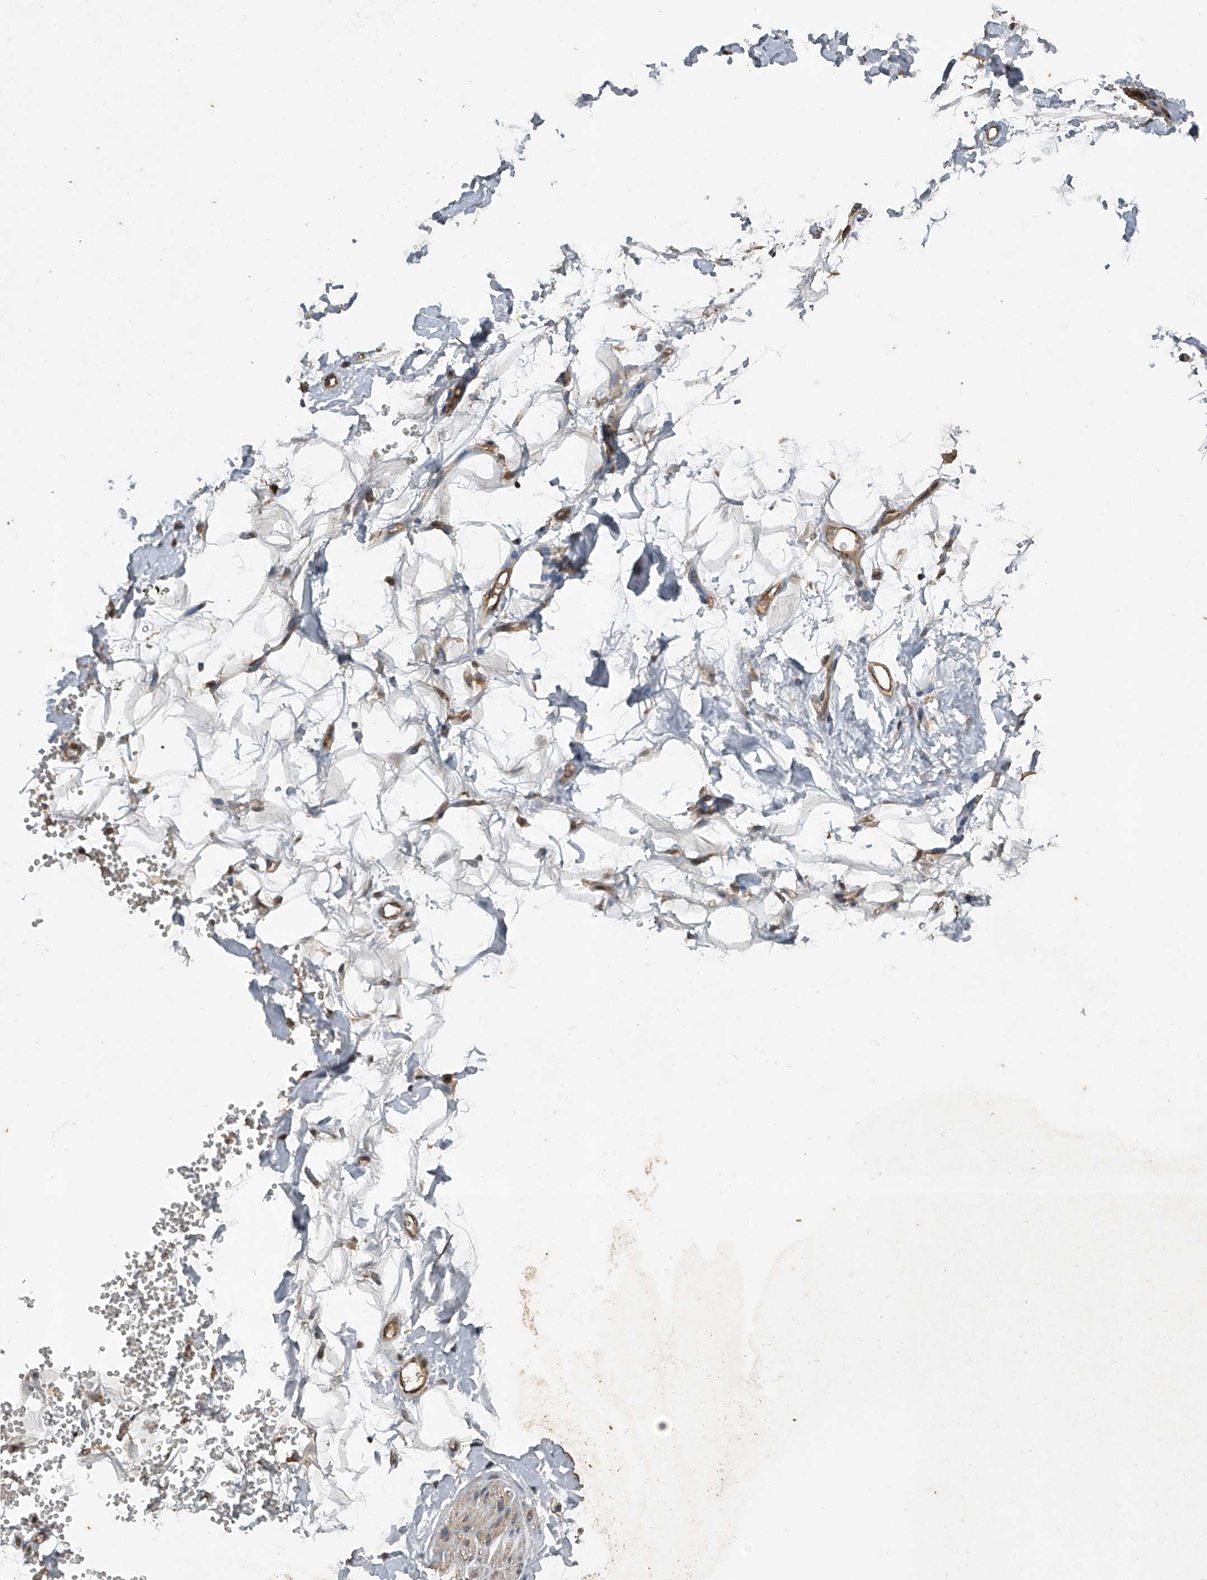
{"staining": {"intensity": "moderate", "quantity": "25%-75%", "location": "cytoplasmic/membranous"}, "tissue": "adipose tissue", "cell_type": "Adipocytes", "image_type": "normal", "snomed": [{"axis": "morphology", "description": "Normal tissue, NOS"}, {"axis": "morphology", "description": "Adenocarcinoma, NOS"}, {"axis": "topography", "description": "Pancreas"}, {"axis": "topography", "description": "Peripheral nerve tissue"}], "caption": "Adipocytes exhibit medium levels of moderate cytoplasmic/membranous expression in approximately 25%-75% of cells in benign human adipose tissue.", "gene": "NFS1", "patient": {"sex": "male", "age": 59}}